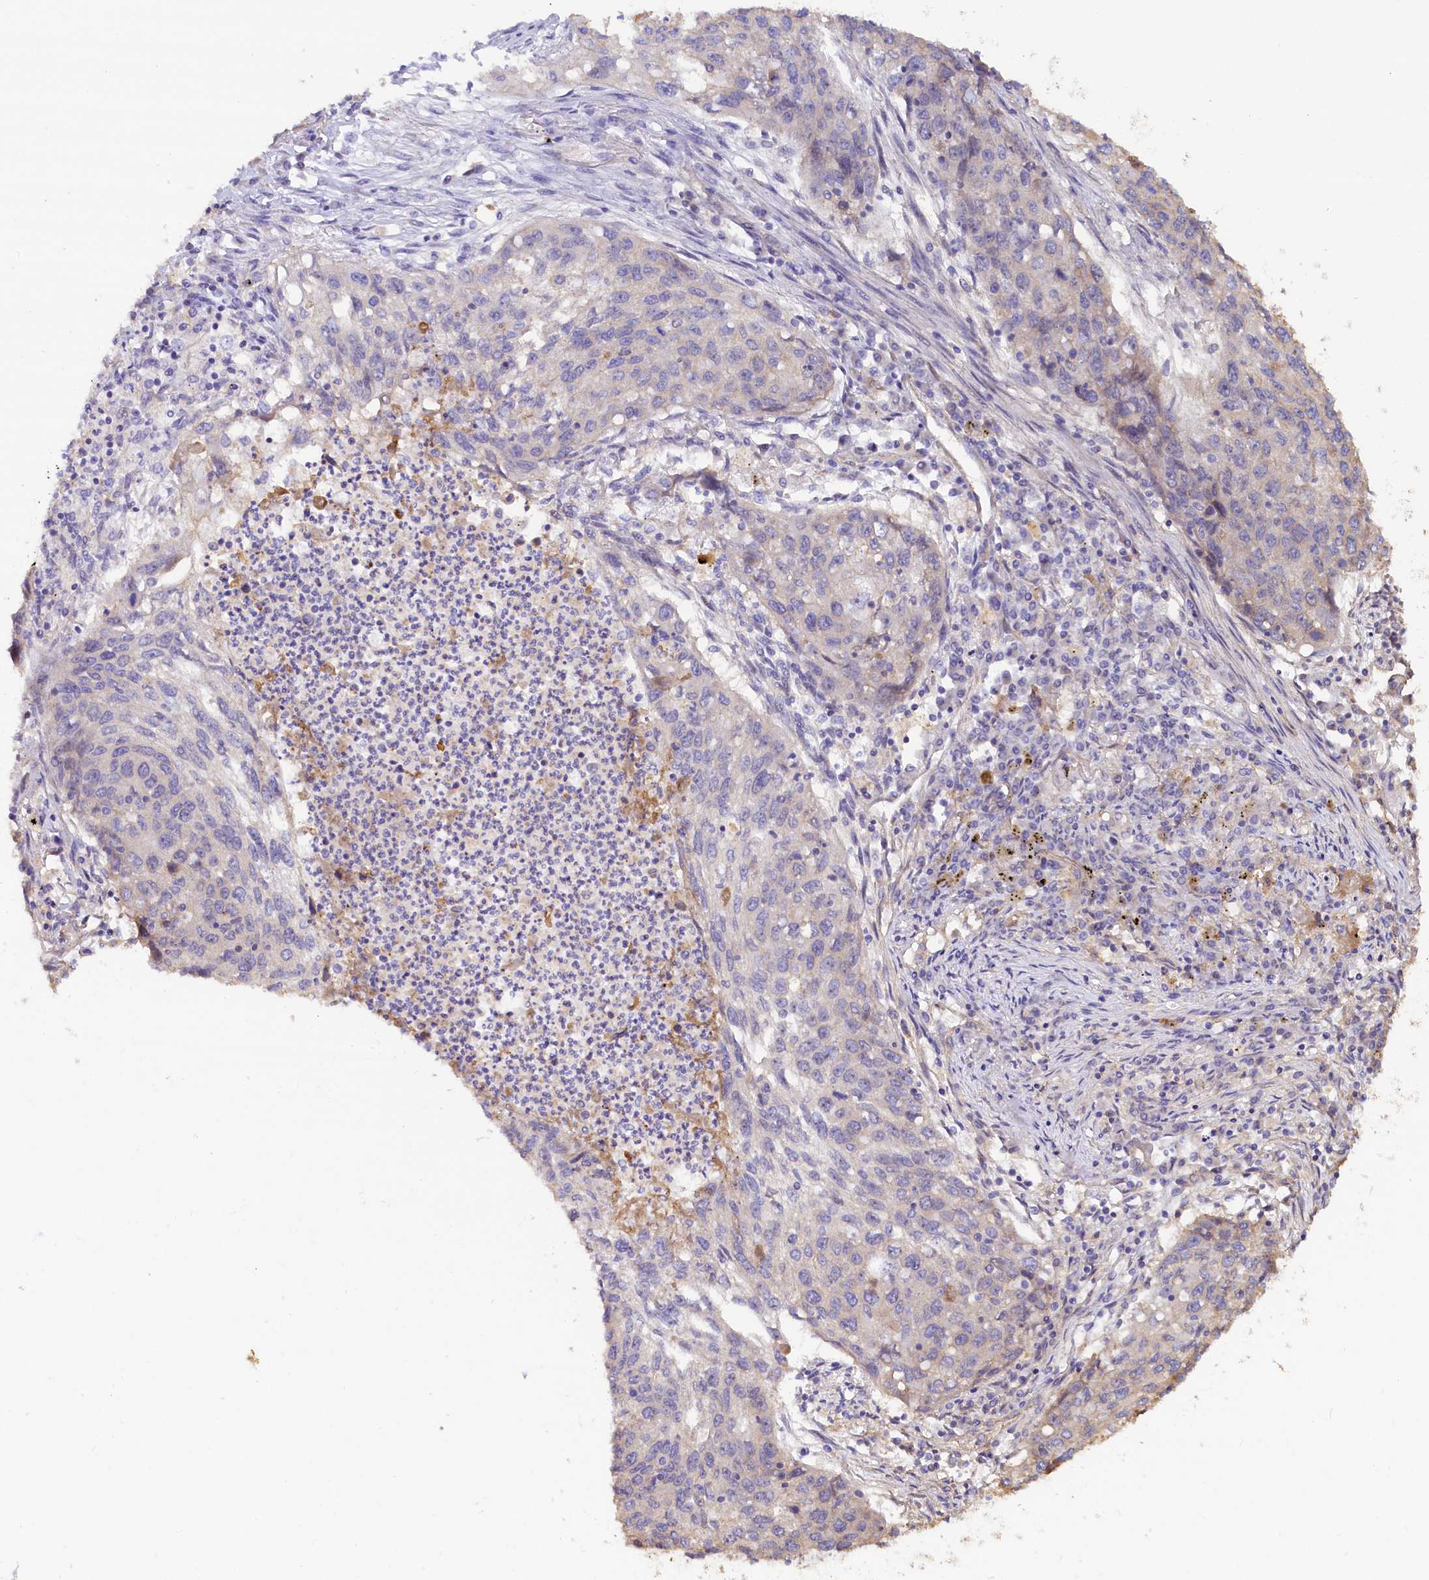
{"staining": {"intensity": "negative", "quantity": "none", "location": "none"}, "tissue": "lung cancer", "cell_type": "Tumor cells", "image_type": "cancer", "snomed": [{"axis": "morphology", "description": "Squamous cell carcinoma, NOS"}, {"axis": "topography", "description": "Lung"}], "caption": "A photomicrograph of human lung cancer (squamous cell carcinoma) is negative for staining in tumor cells. The staining was performed using DAB (3,3'-diaminobenzidine) to visualize the protein expression in brown, while the nuclei were stained in blue with hematoxylin (Magnification: 20x).", "gene": "KATNB1", "patient": {"sex": "female", "age": 63}}